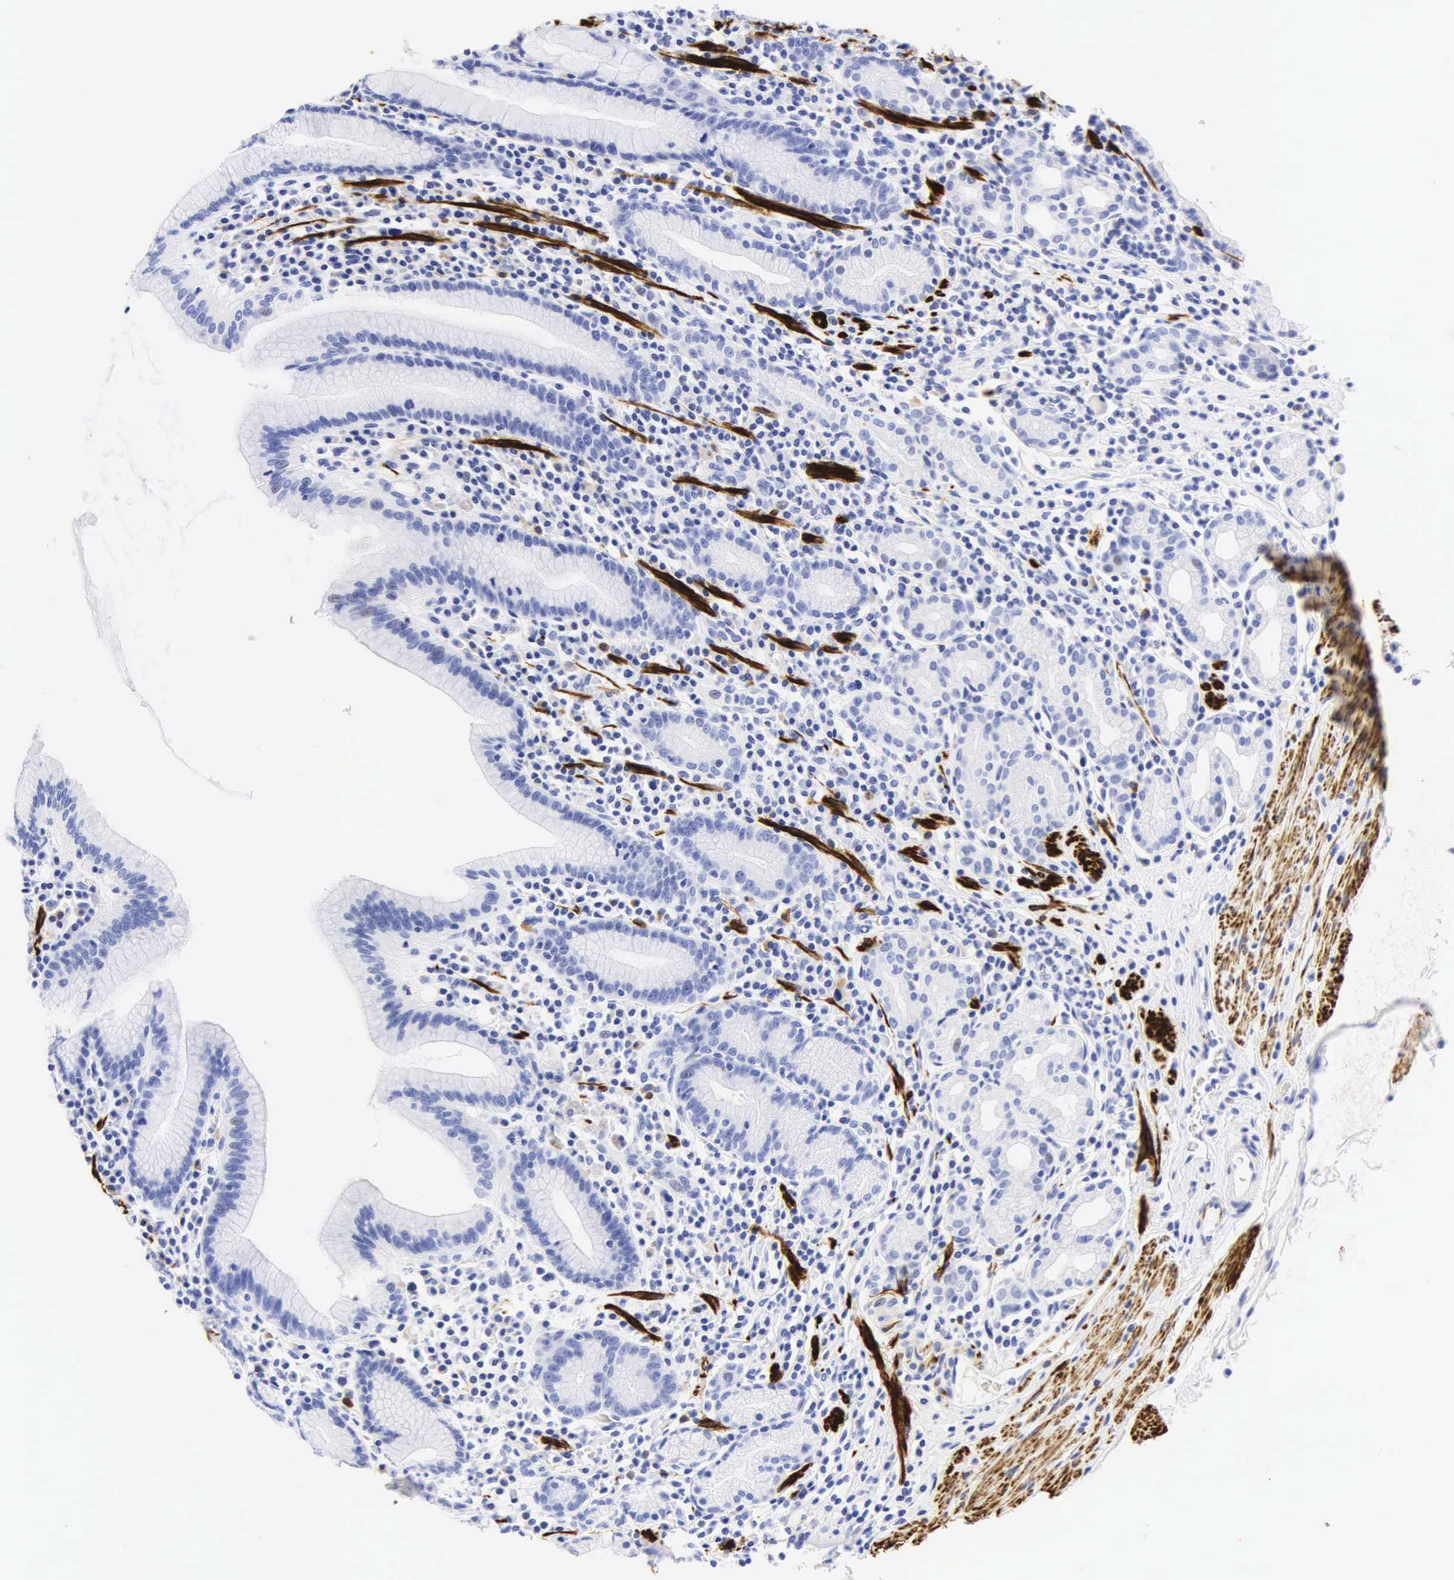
{"staining": {"intensity": "negative", "quantity": "none", "location": "none"}, "tissue": "stomach", "cell_type": "Glandular cells", "image_type": "normal", "snomed": [{"axis": "morphology", "description": "Normal tissue, NOS"}, {"axis": "topography", "description": "Stomach, lower"}], "caption": "Stomach stained for a protein using IHC reveals no staining glandular cells.", "gene": "DES", "patient": {"sex": "male", "age": 58}}